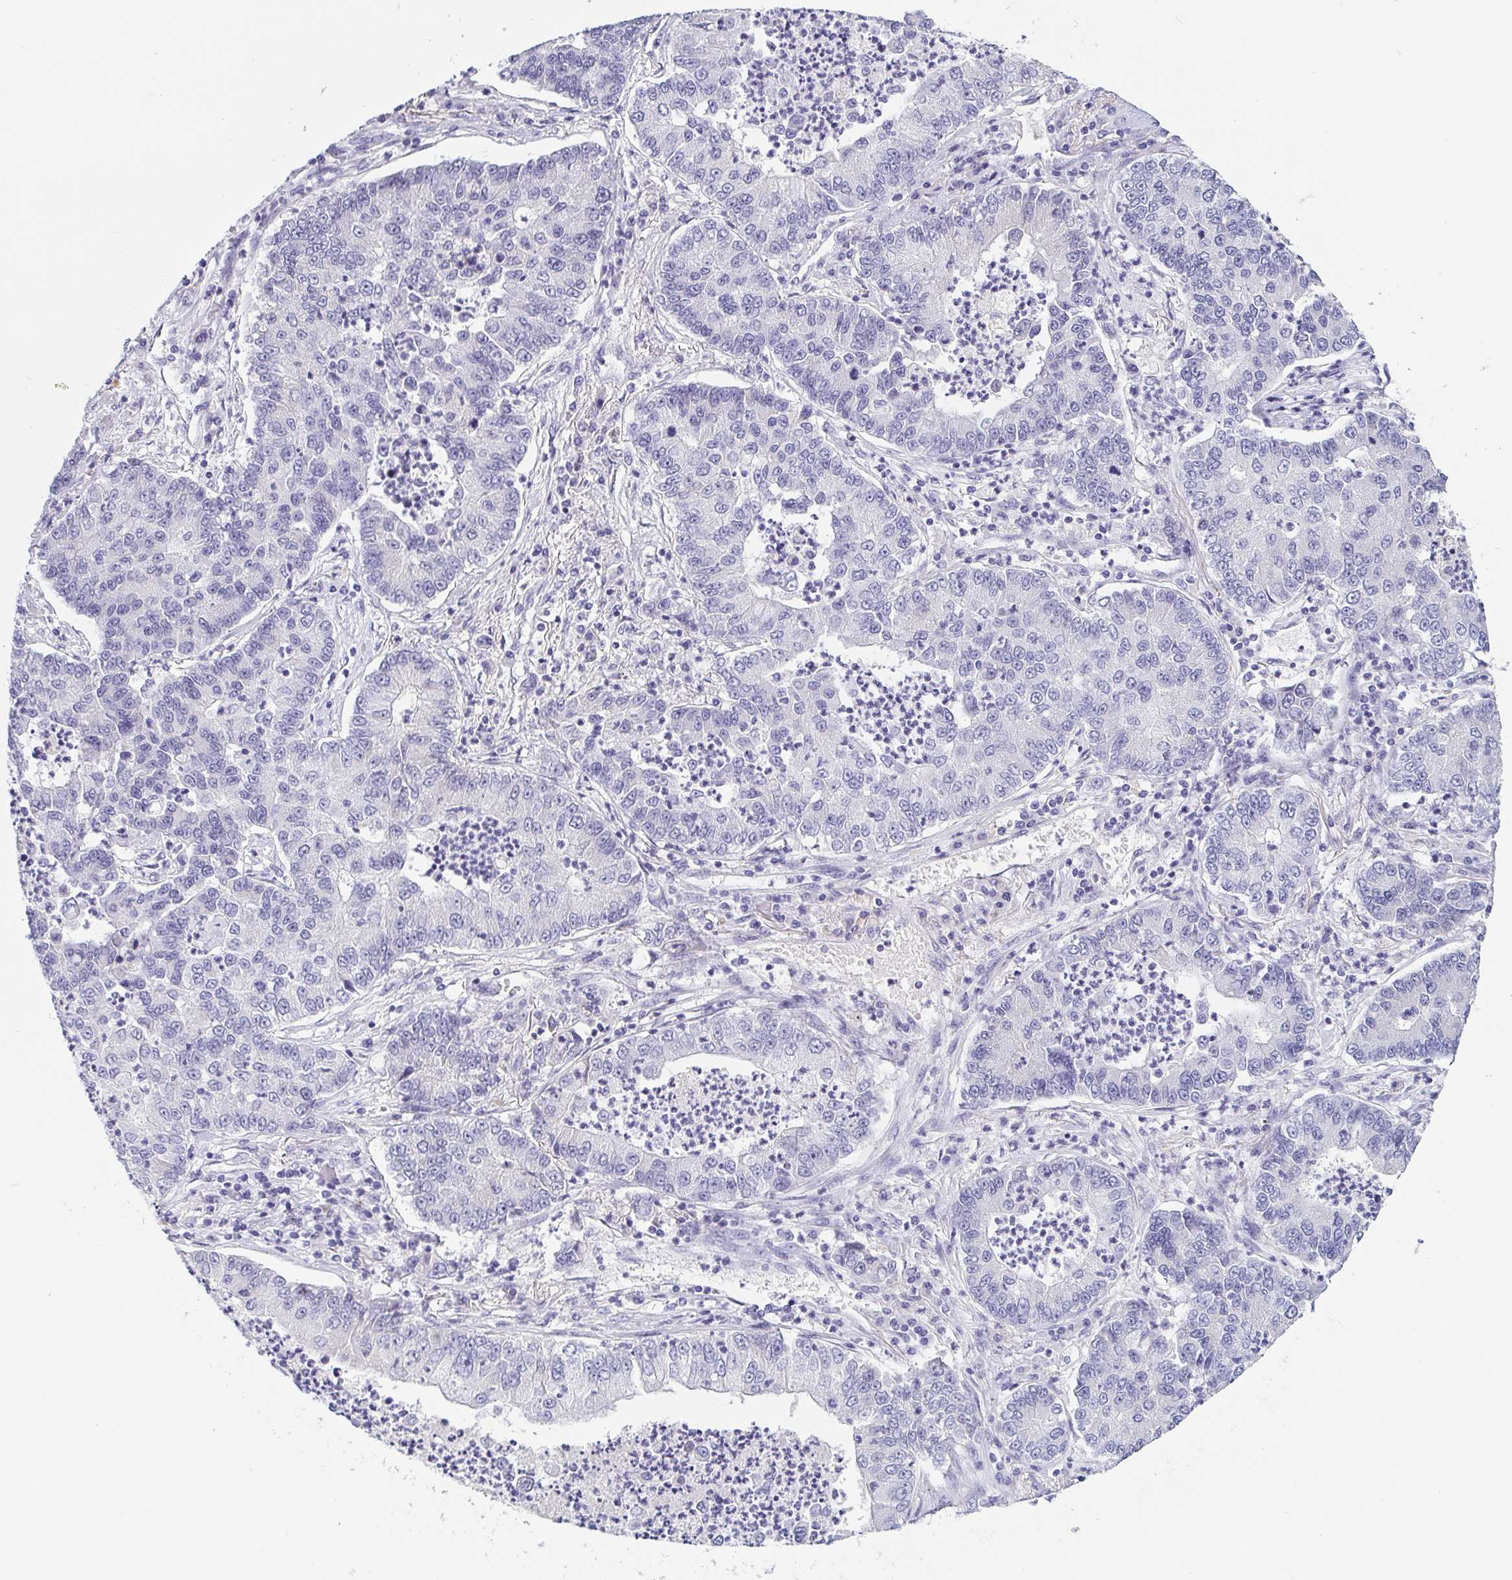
{"staining": {"intensity": "negative", "quantity": "none", "location": "none"}, "tissue": "lung cancer", "cell_type": "Tumor cells", "image_type": "cancer", "snomed": [{"axis": "morphology", "description": "Adenocarcinoma, NOS"}, {"axis": "topography", "description": "Lung"}], "caption": "IHC histopathology image of neoplastic tissue: human lung adenocarcinoma stained with DAB (3,3'-diaminobenzidine) shows no significant protein staining in tumor cells. Brightfield microscopy of immunohistochemistry (IHC) stained with DAB (brown) and hematoxylin (blue), captured at high magnification.", "gene": "ITLN1", "patient": {"sex": "female", "age": 57}}